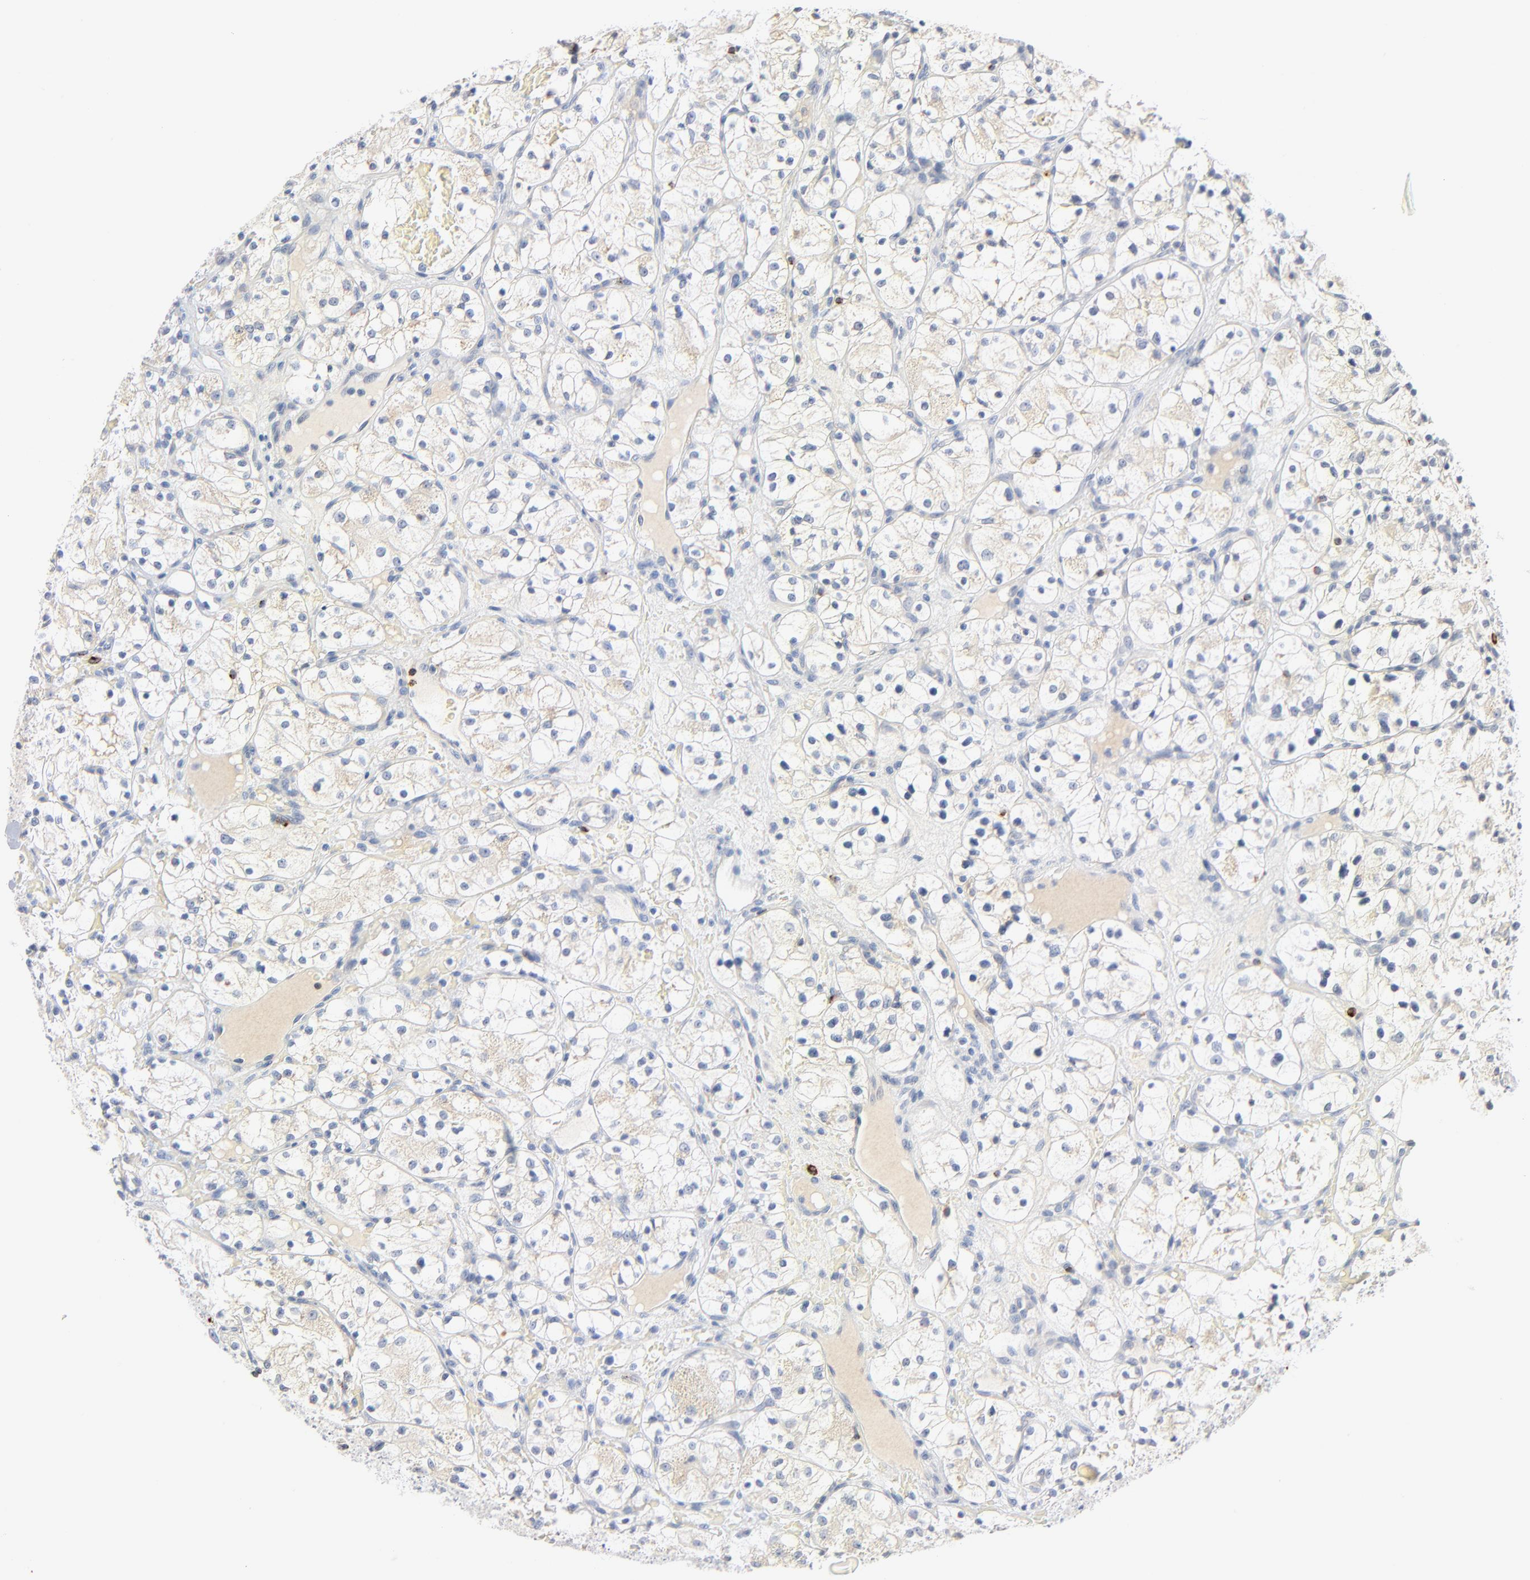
{"staining": {"intensity": "negative", "quantity": "none", "location": "none"}, "tissue": "renal cancer", "cell_type": "Tumor cells", "image_type": "cancer", "snomed": [{"axis": "morphology", "description": "Adenocarcinoma, NOS"}, {"axis": "topography", "description": "Kidney"}], "caption": "An image of adenocarcinoma (renal) stained for a protein demonstrates no brown staining in tumor cells. (Brightfield microscopy of DAB IHC at high magnification).", "gene": "GZMB", "patient": {"sex": "female", "age": 60}}